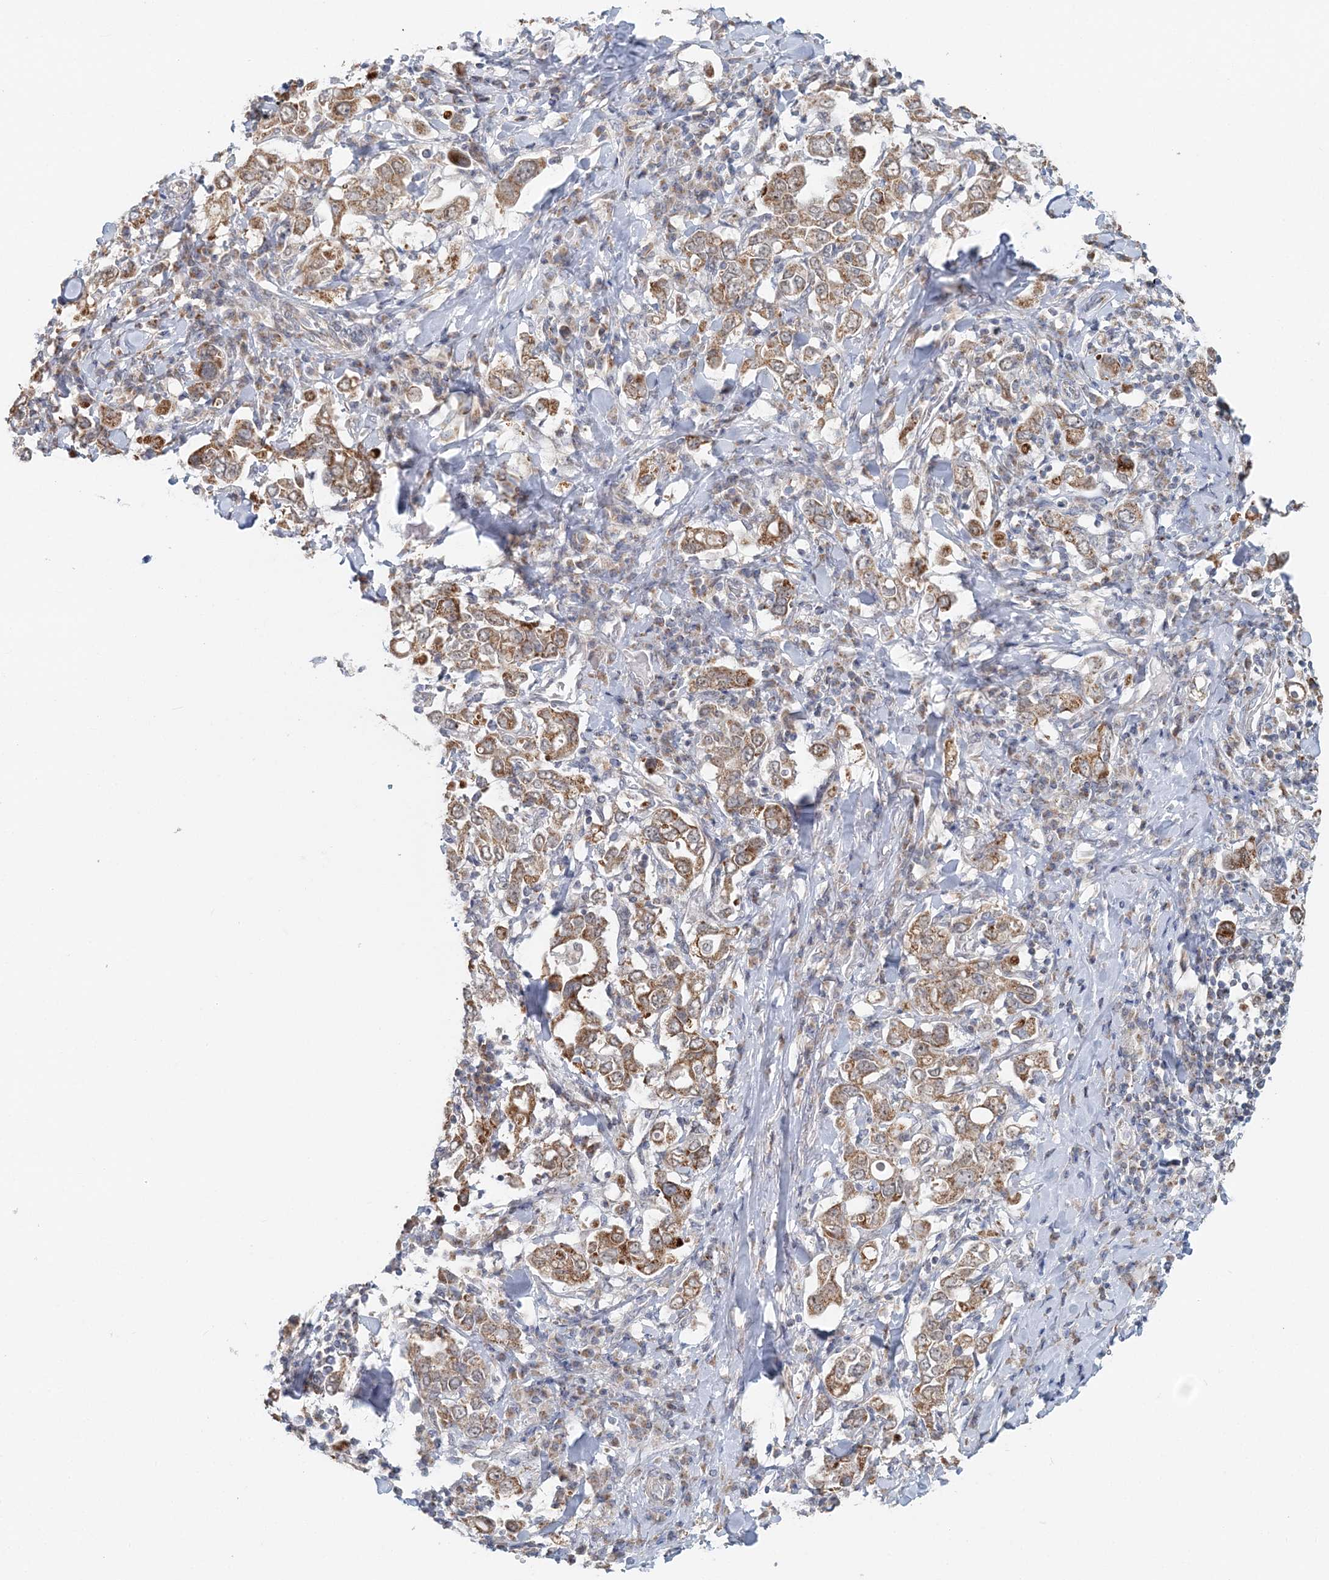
{"staining": {"intensity": "moderate", "quantity": ">75%", "location": "cytoplasmic/membranous"}, "tissue": "stomach cancer", "cell_type": "Tumor cells", "image_type": "cancer", "snomed": [{"axis": "morphology", "description": "Adenocarcinoma, NOS"}, {"axis": "topography", "description": "Stomach, upper"}], "caption": "IHC histopathology image of adenocarcinoma (stomach) stained for a protein (brown), which displays medium levels of moderate cytoplasmic/membranous expression in approximately >75% of tumor cells.", "gene": "RNF150", "patient": {"sex": "male", "age": 62}}